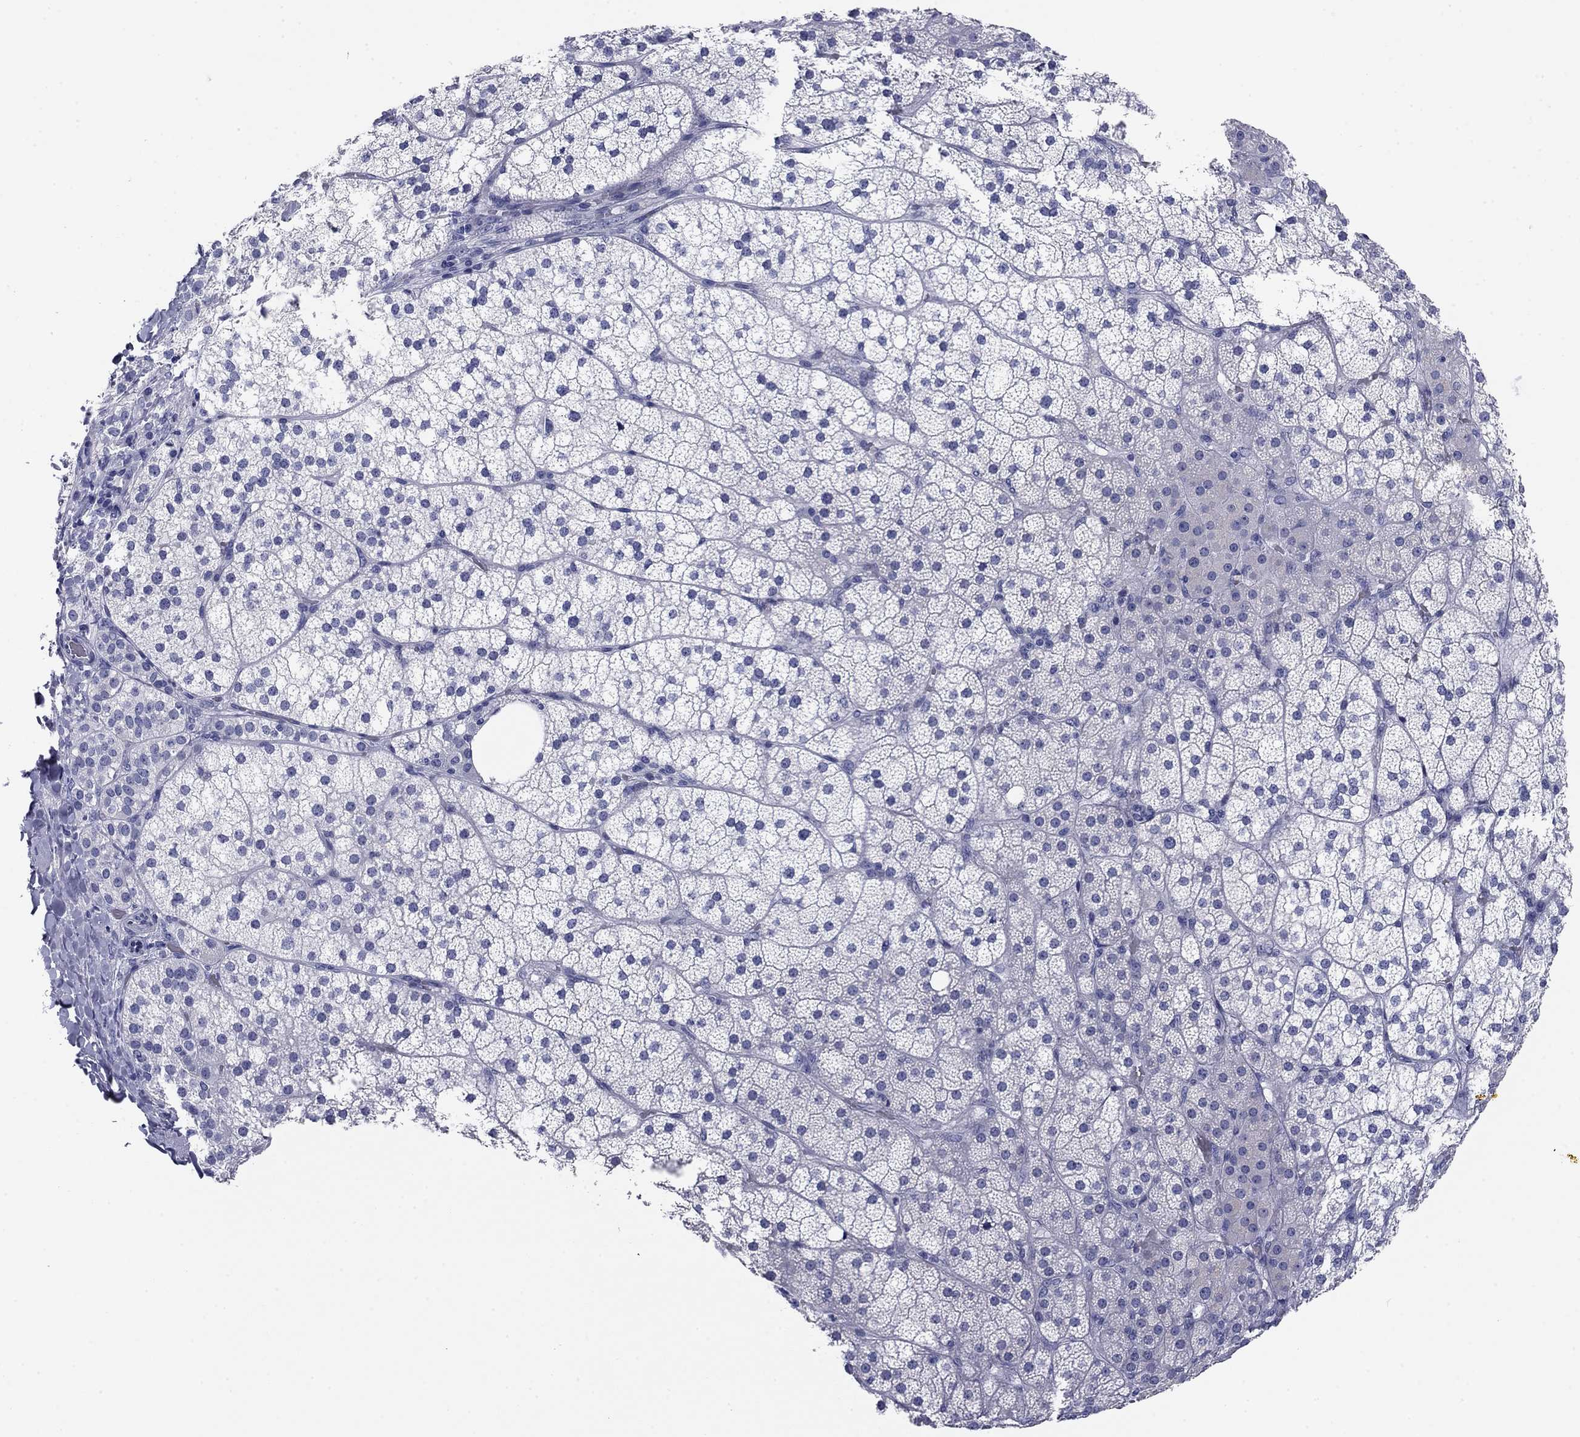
{"staining": {"intensity": "negative", "quantity": "none", "location": "none"}, "tissue": "adrenal gland", "cell_type": "Glandular cells", "image_type": "normal", "snomed": [{"axis": "morphology", "description": "Normal tissue, NOS"}, {"axis": "topography", "description": "Adrenal gland"}], "caption": "The photomicrograph demonstrates no staining of glandular cells in benign adrenal gland.", "gene": "KCNH1", "patient": {"sex": "male", "age": 53}}